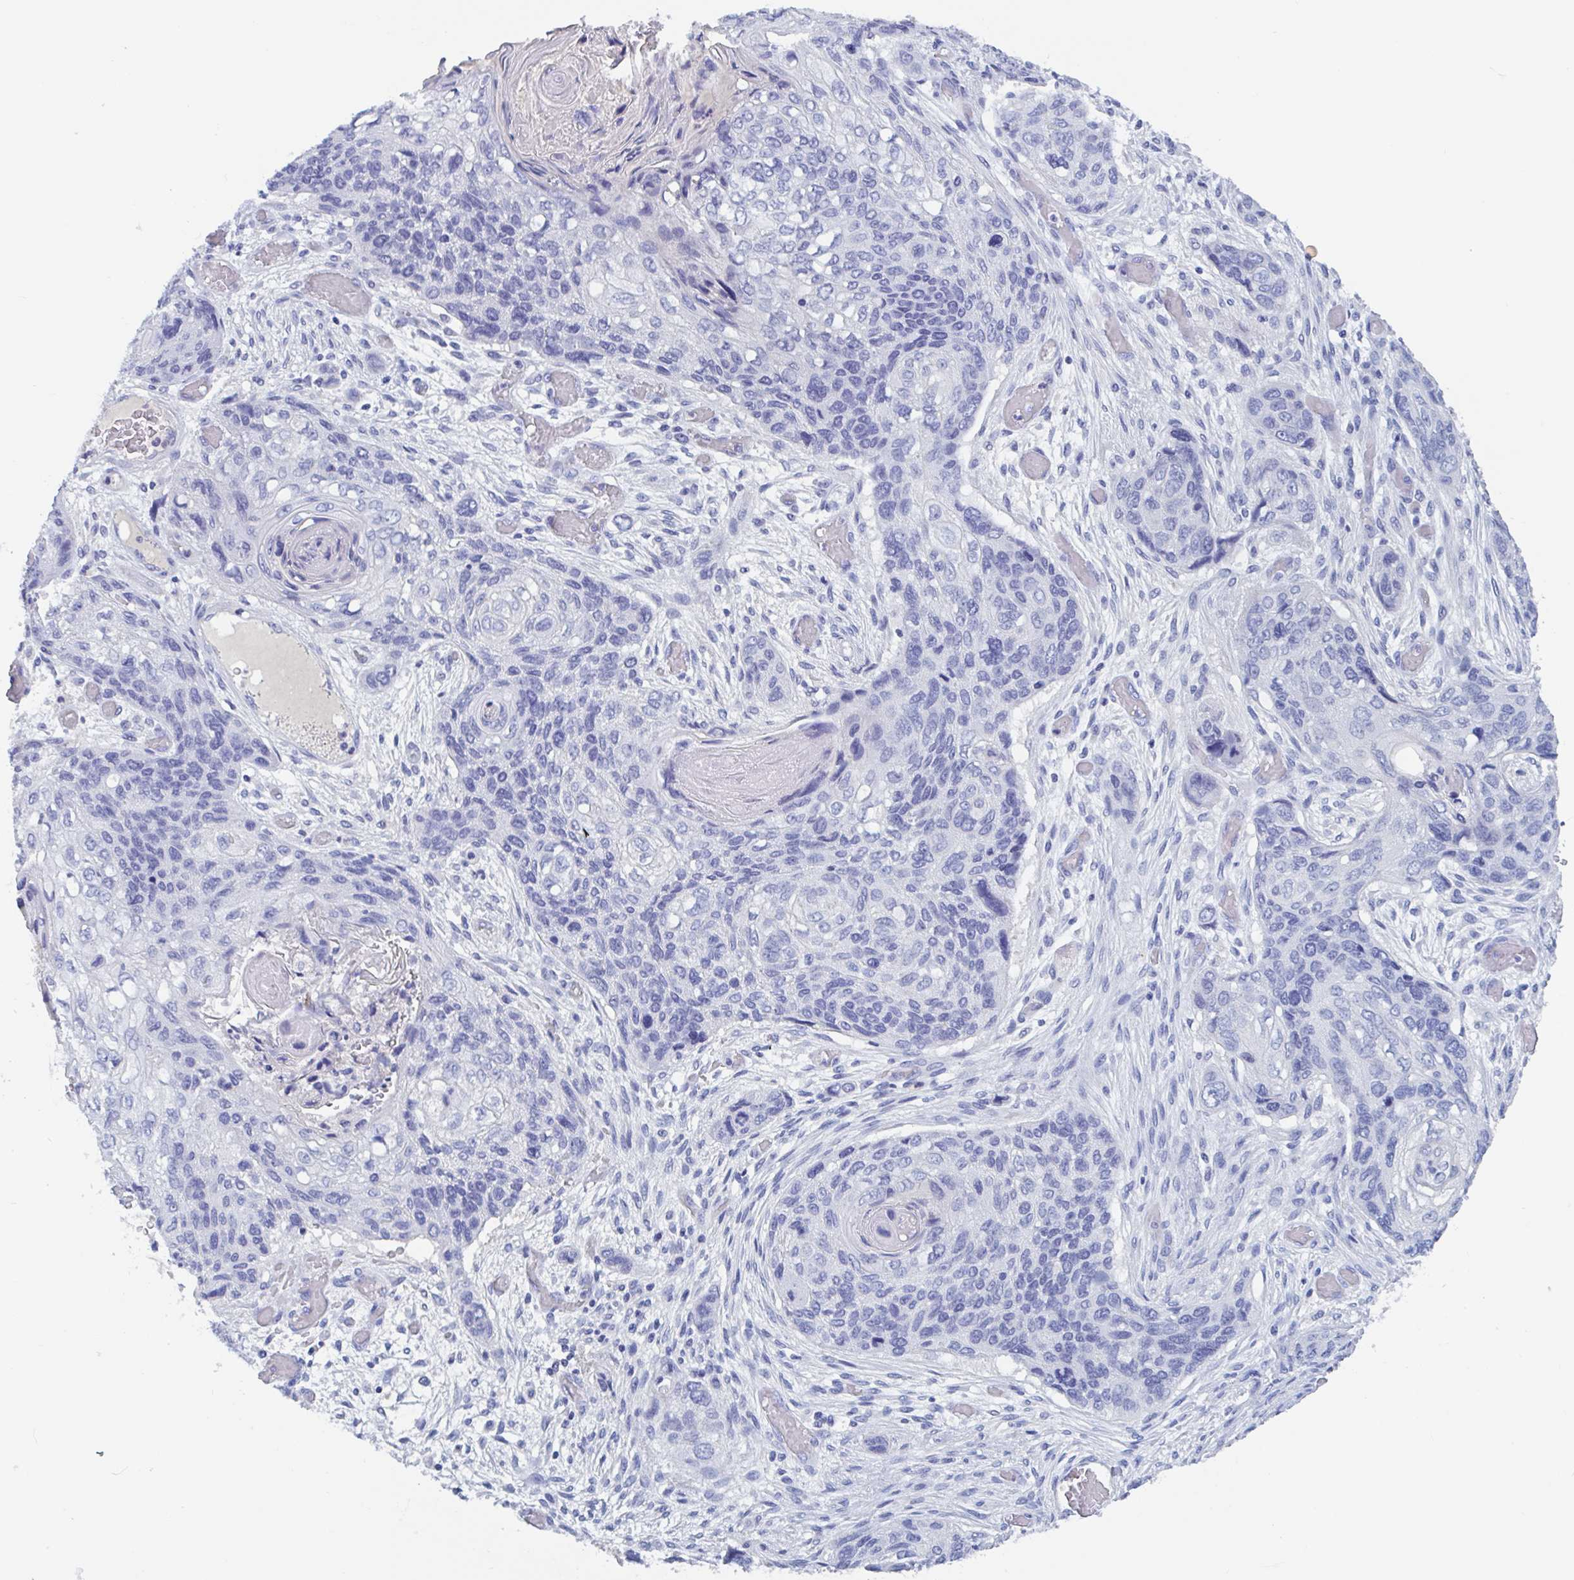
{"staining": {"intensity": "negative", "quantity": "none", "location": "none"}, "tissue": "lung cancer", "cell_type": "Tumor cells", "image_type": "cancer", "snomed": [{"axis": "morphology", "description": "Squamous cell carcinoma, NOS"}, {"axis": "morphology", "description": "Squamous cell carcinoma, metastatic, NOS"}, {"axis": "topography", "description": "Lymph node"}, {"axis": "topography", "description": "Lung"}], "caption": "Tumor cells are negative for brown protein staining in squamous cell carcinoma (lung).", "gene": "ZNHIT2", "patient": {"sex": "male", "age": 41}}